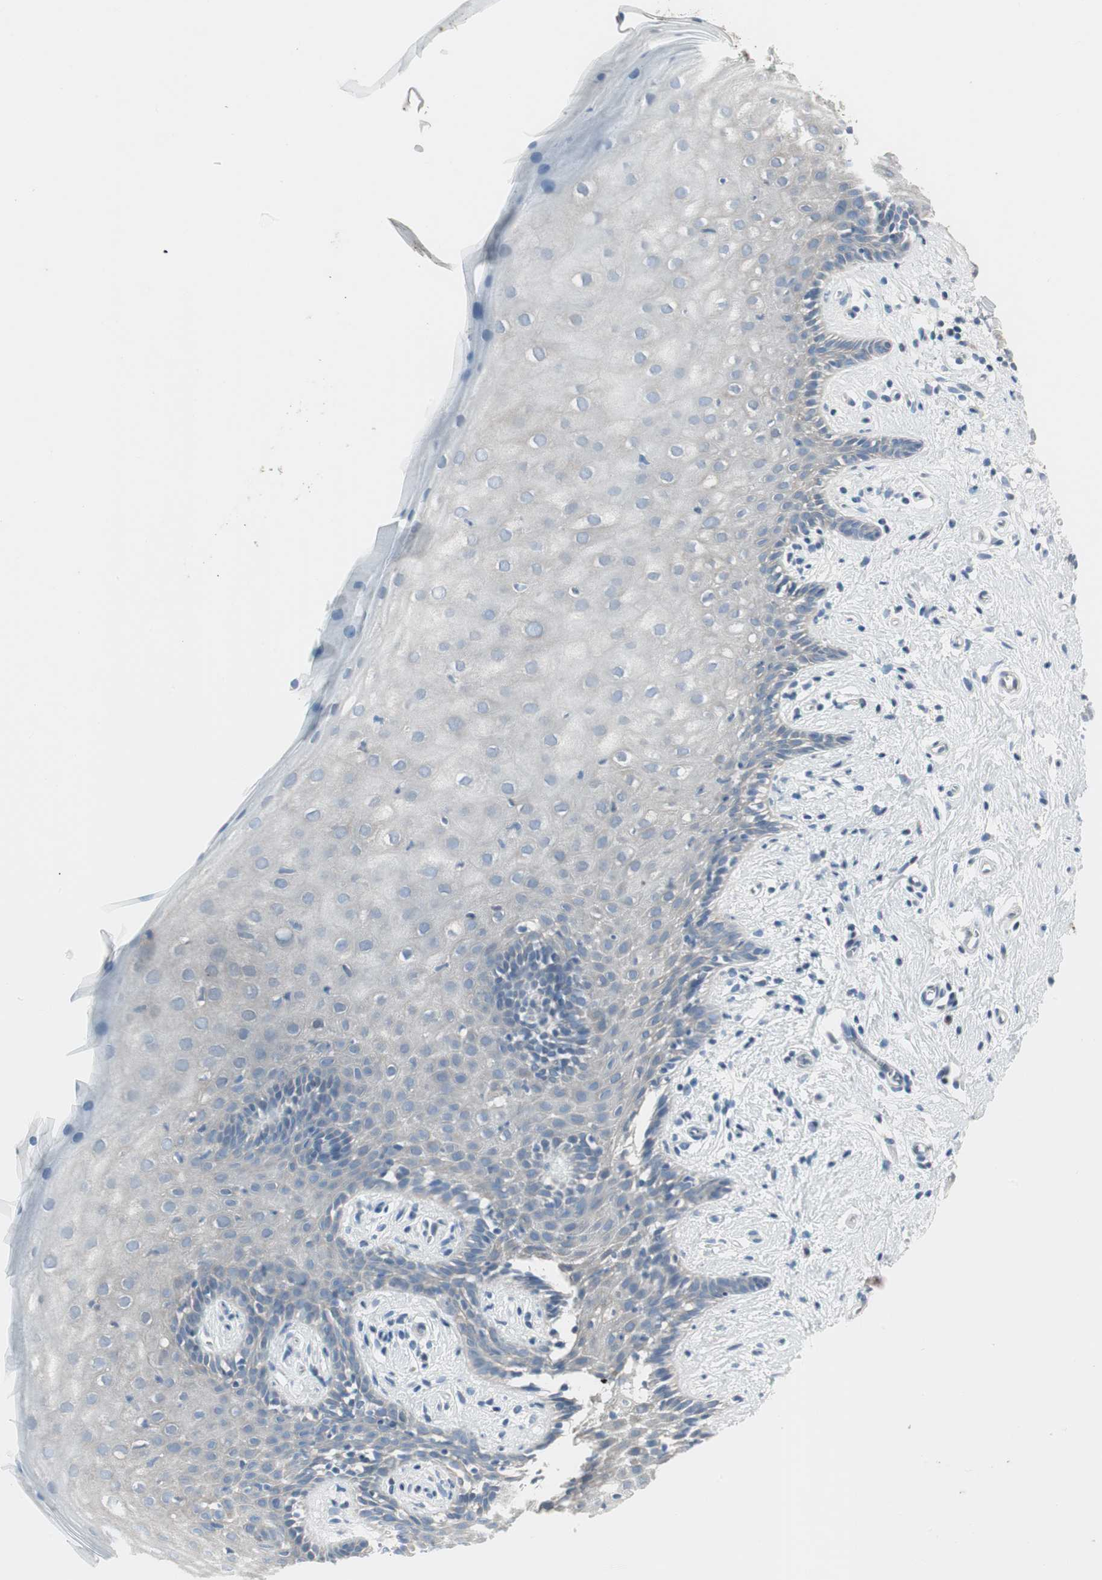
{"staining": {"intensity": "negative", "quantity": "none", "location": "none"}, "tissue": "vagina", "cell_type": "Squamous epithelial cells", "image_type": "normal", "snomed": [{"axis": "morphology", "description": "Normal tissue, NOS"}, {"axis": "topography", "description": "Vagina"}], "caption": "Immunohistochemical staining of normal vagina reveals no significant positivity in squamous epithelial cells.", "gene": "PIGR", "patient": {"sex": "female", "age": 44}}